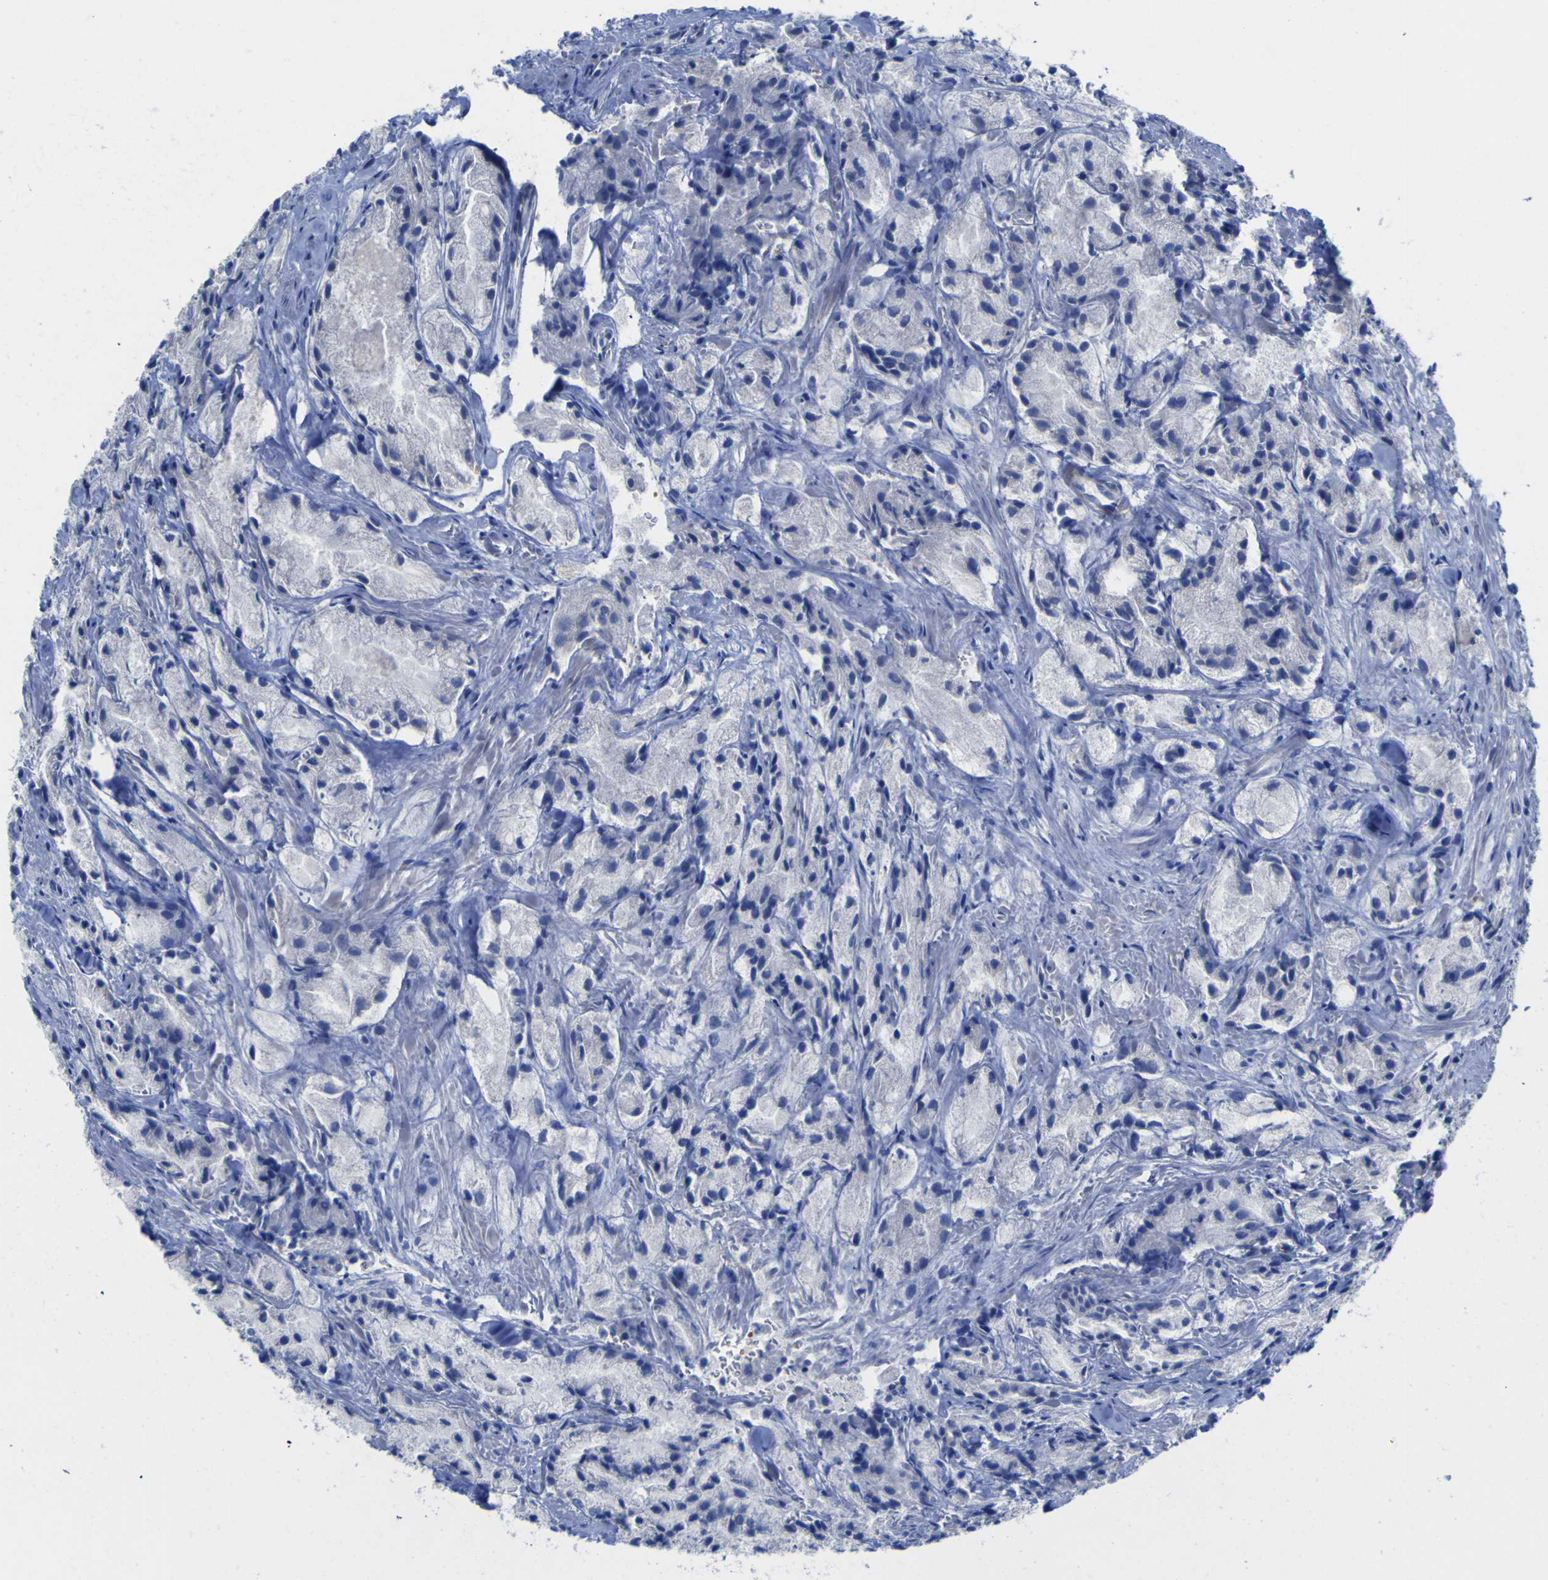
{"staining": {"intensity": "negative", "quantity": "none", "location": "none"}, "tissue": "prostate cancer", "cell_type": "Tumor cells", "image_type": "cancer", "snomed": [{"axis": "morphology", "description": "Adenocarcinoma, Low grade"}, {"axis": "topography", "description": "Prostate"}], "caption": "Human prostate cancer stained for a protein using immunohistochemistry (IHC) reveals no staining in tumor cells.", "gene": "GCM1", "patient": {"sex": "male", "age": 64}}